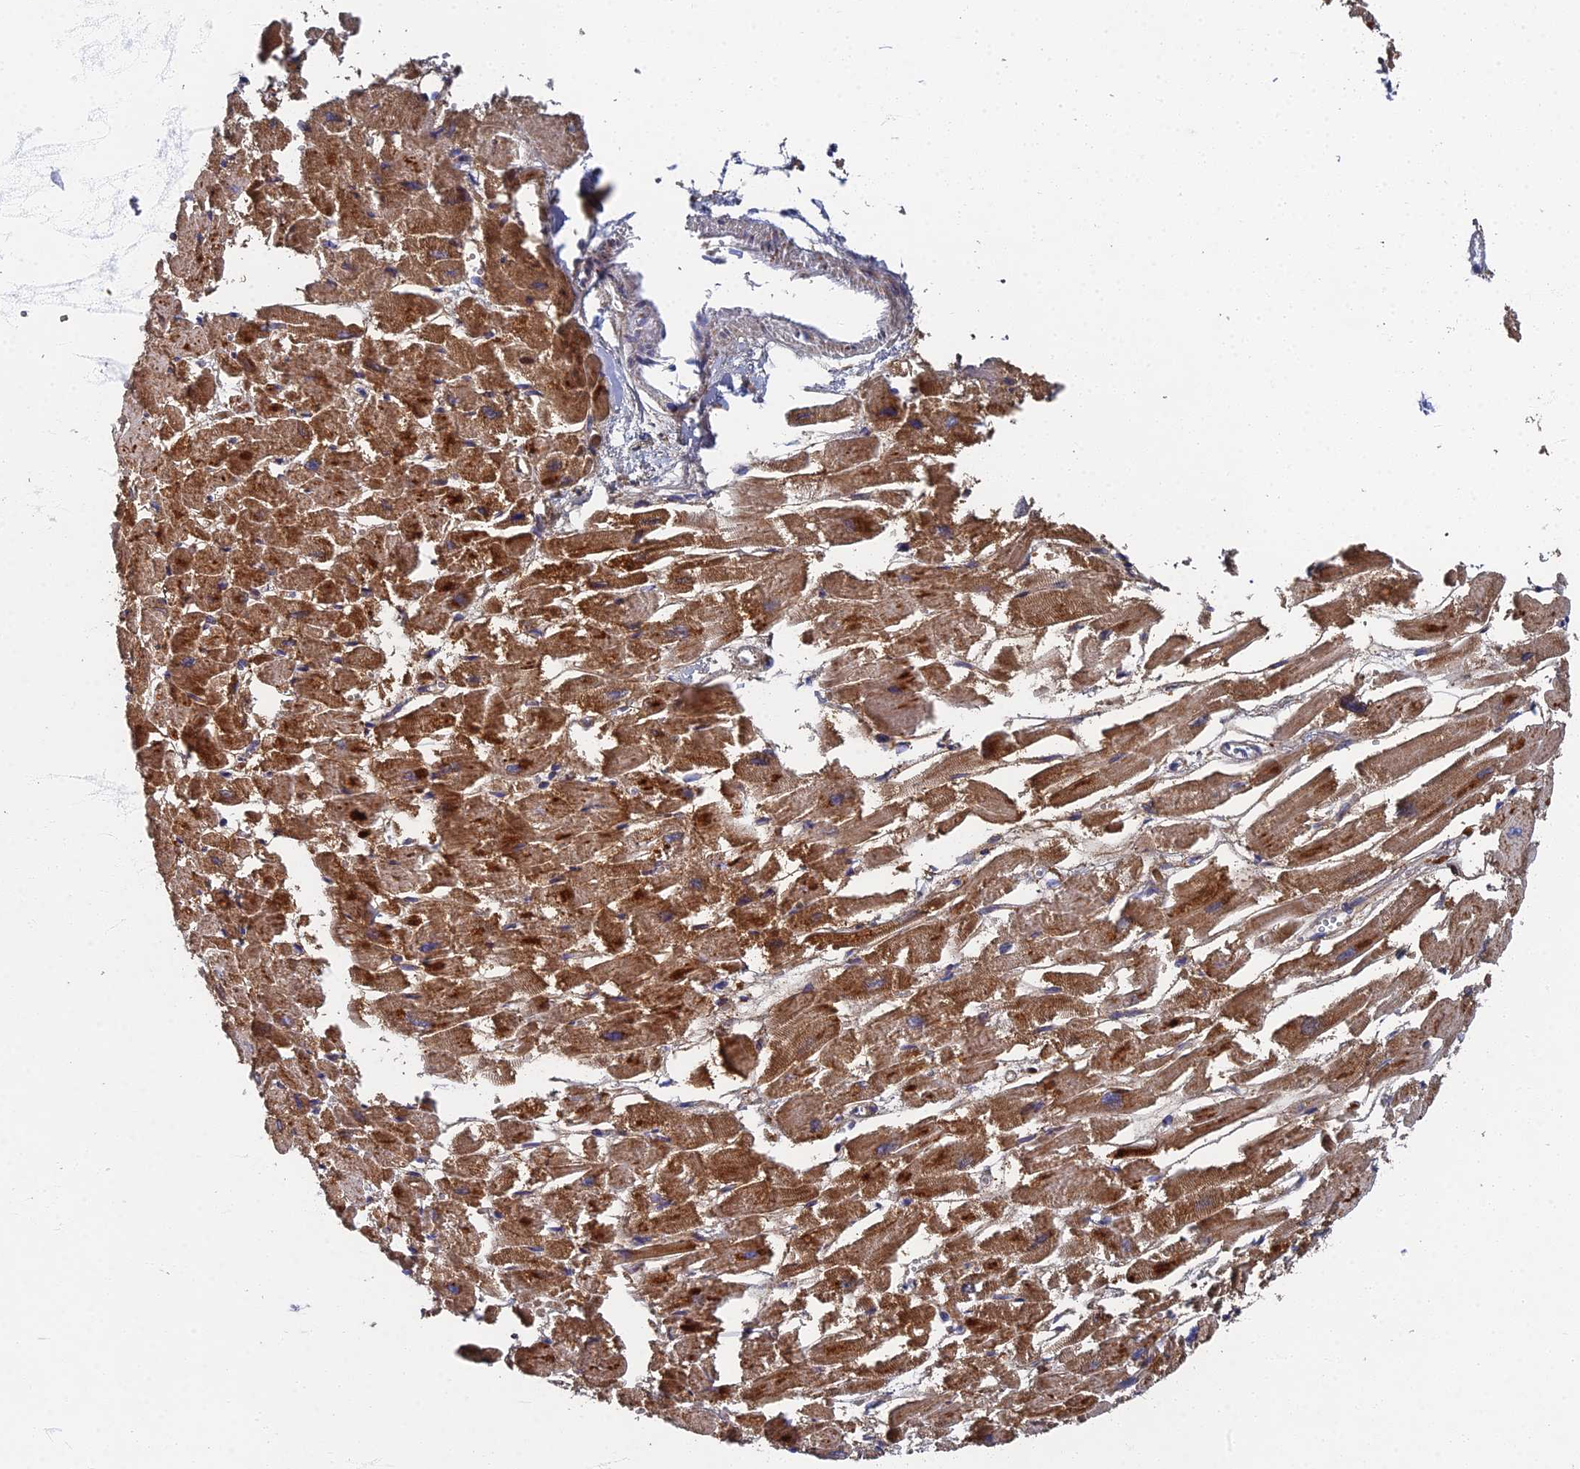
{"staining": {"intensity": "moderate", "quantity": ">75%", "location": "cytoplasmic/membranous"}, "tissue": "heart muscle", "cell_type": "Cardiomyocytes", "image_type": "normal", "snomed": [{"axis": "morphology", "description": "Normal tissue, NOS"}, {"axis": "topography", "description": "Heart"}], "caption": "A brown stain highlights moderate cytoplasmic/membranous staining of a protein in cardiomyocytes of normal human heart muscle. (Stains: DAB in brown, nuclei in blue, Microscopy: brightfield microscopy at high magnification).", "gene": "RNASEK", "patient": {"sex": "male", "age": 54}}